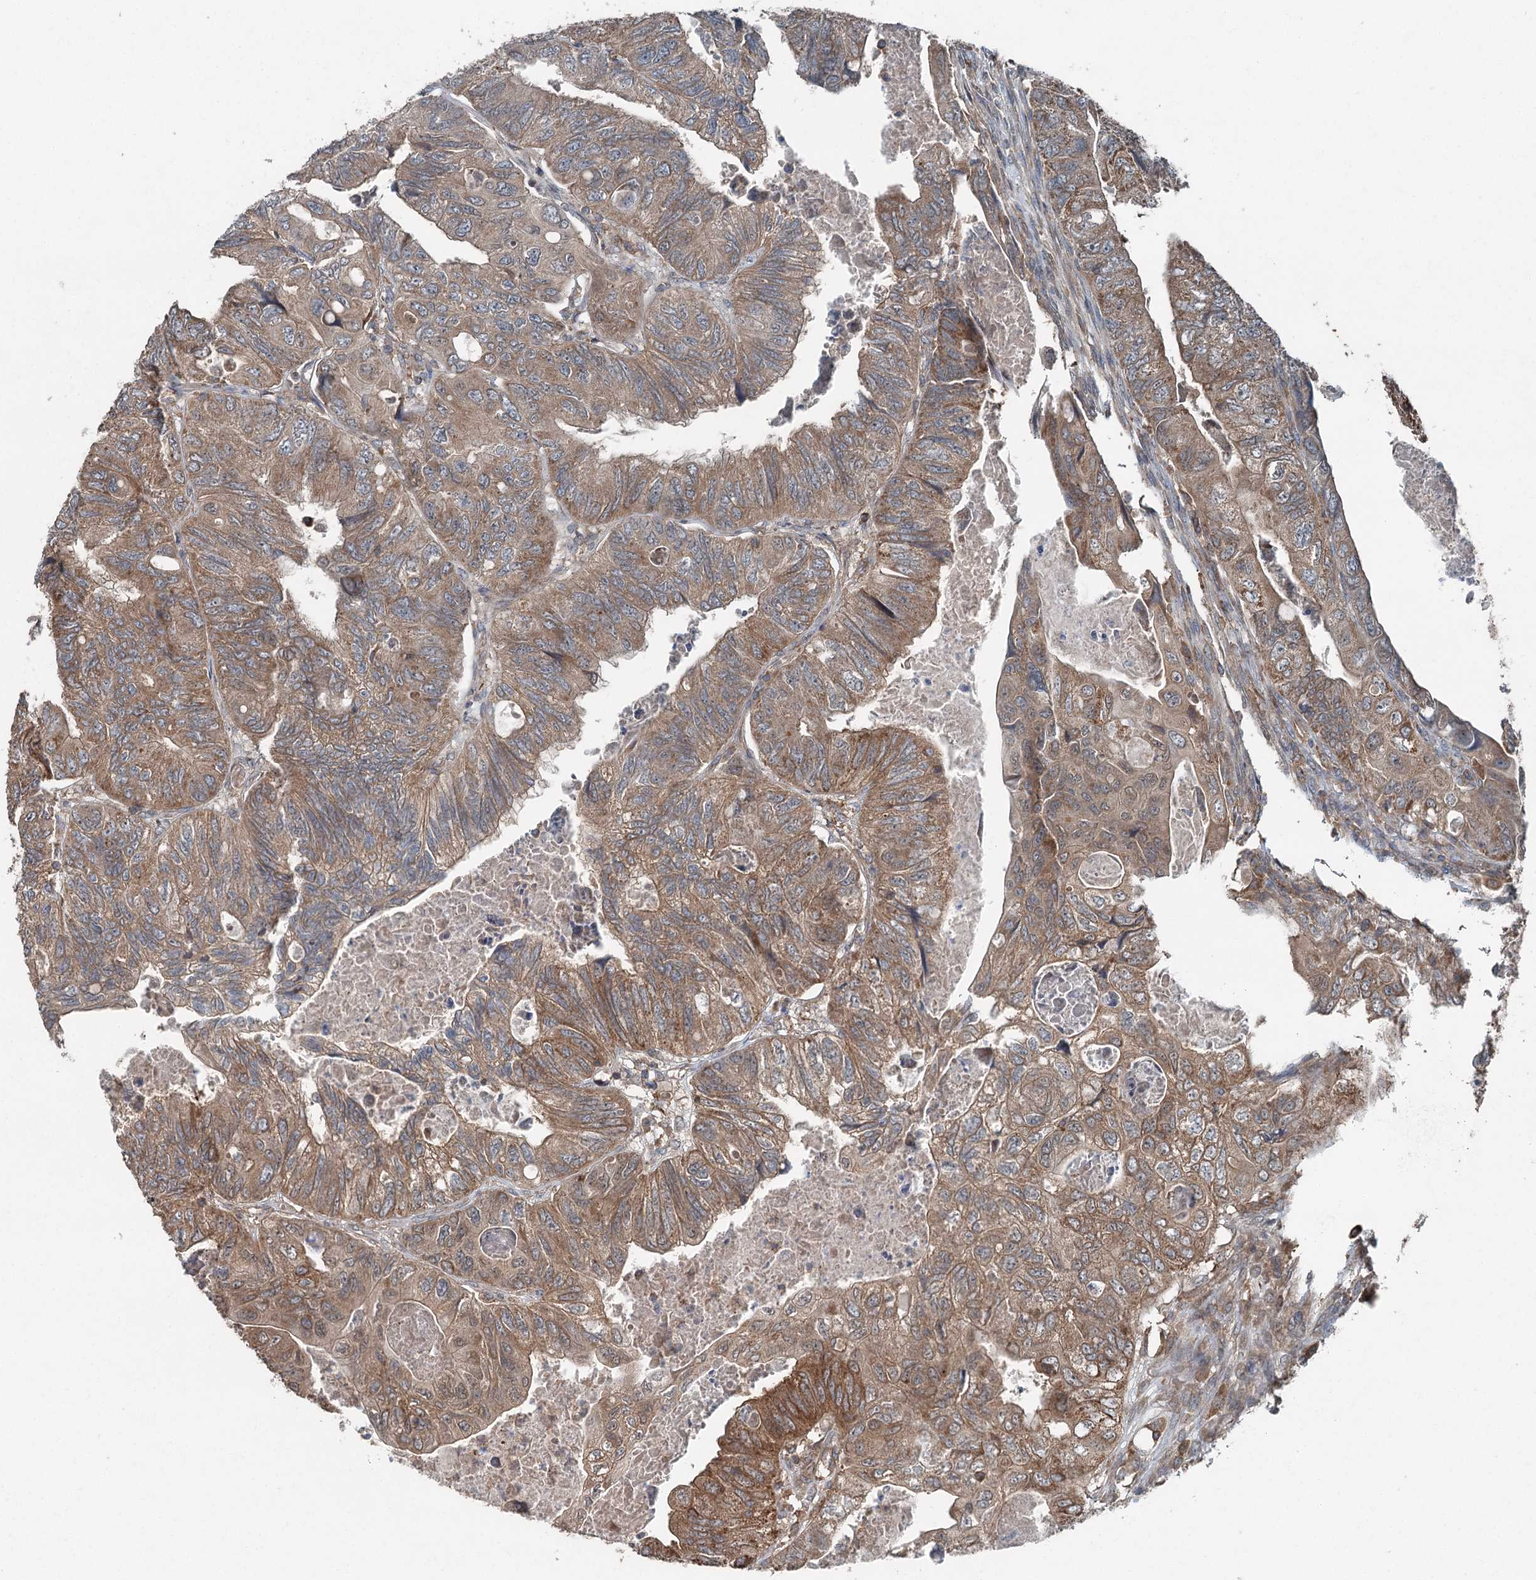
{"staining": {"intensity": "moderate", "quantity": ">75%", "location": "cytoplasmic/membranous"}, "tissue": "colorectal cancer", "cell_type": "Tumor cells", "image_type": "cancer", "snomed": [{"axis": "morphology", "description": "Adenocarcinoma, NOS"}, {"axis": "topography", "description": "Rectum"}], "caption": "Colorectal cancer stained with a brown dye reveals moderate cytoplasmic/membranous positive staining in about >75% of tumor cells.", "gene": "SKIC3", "patient": {"sex": "male", "age": 63}}